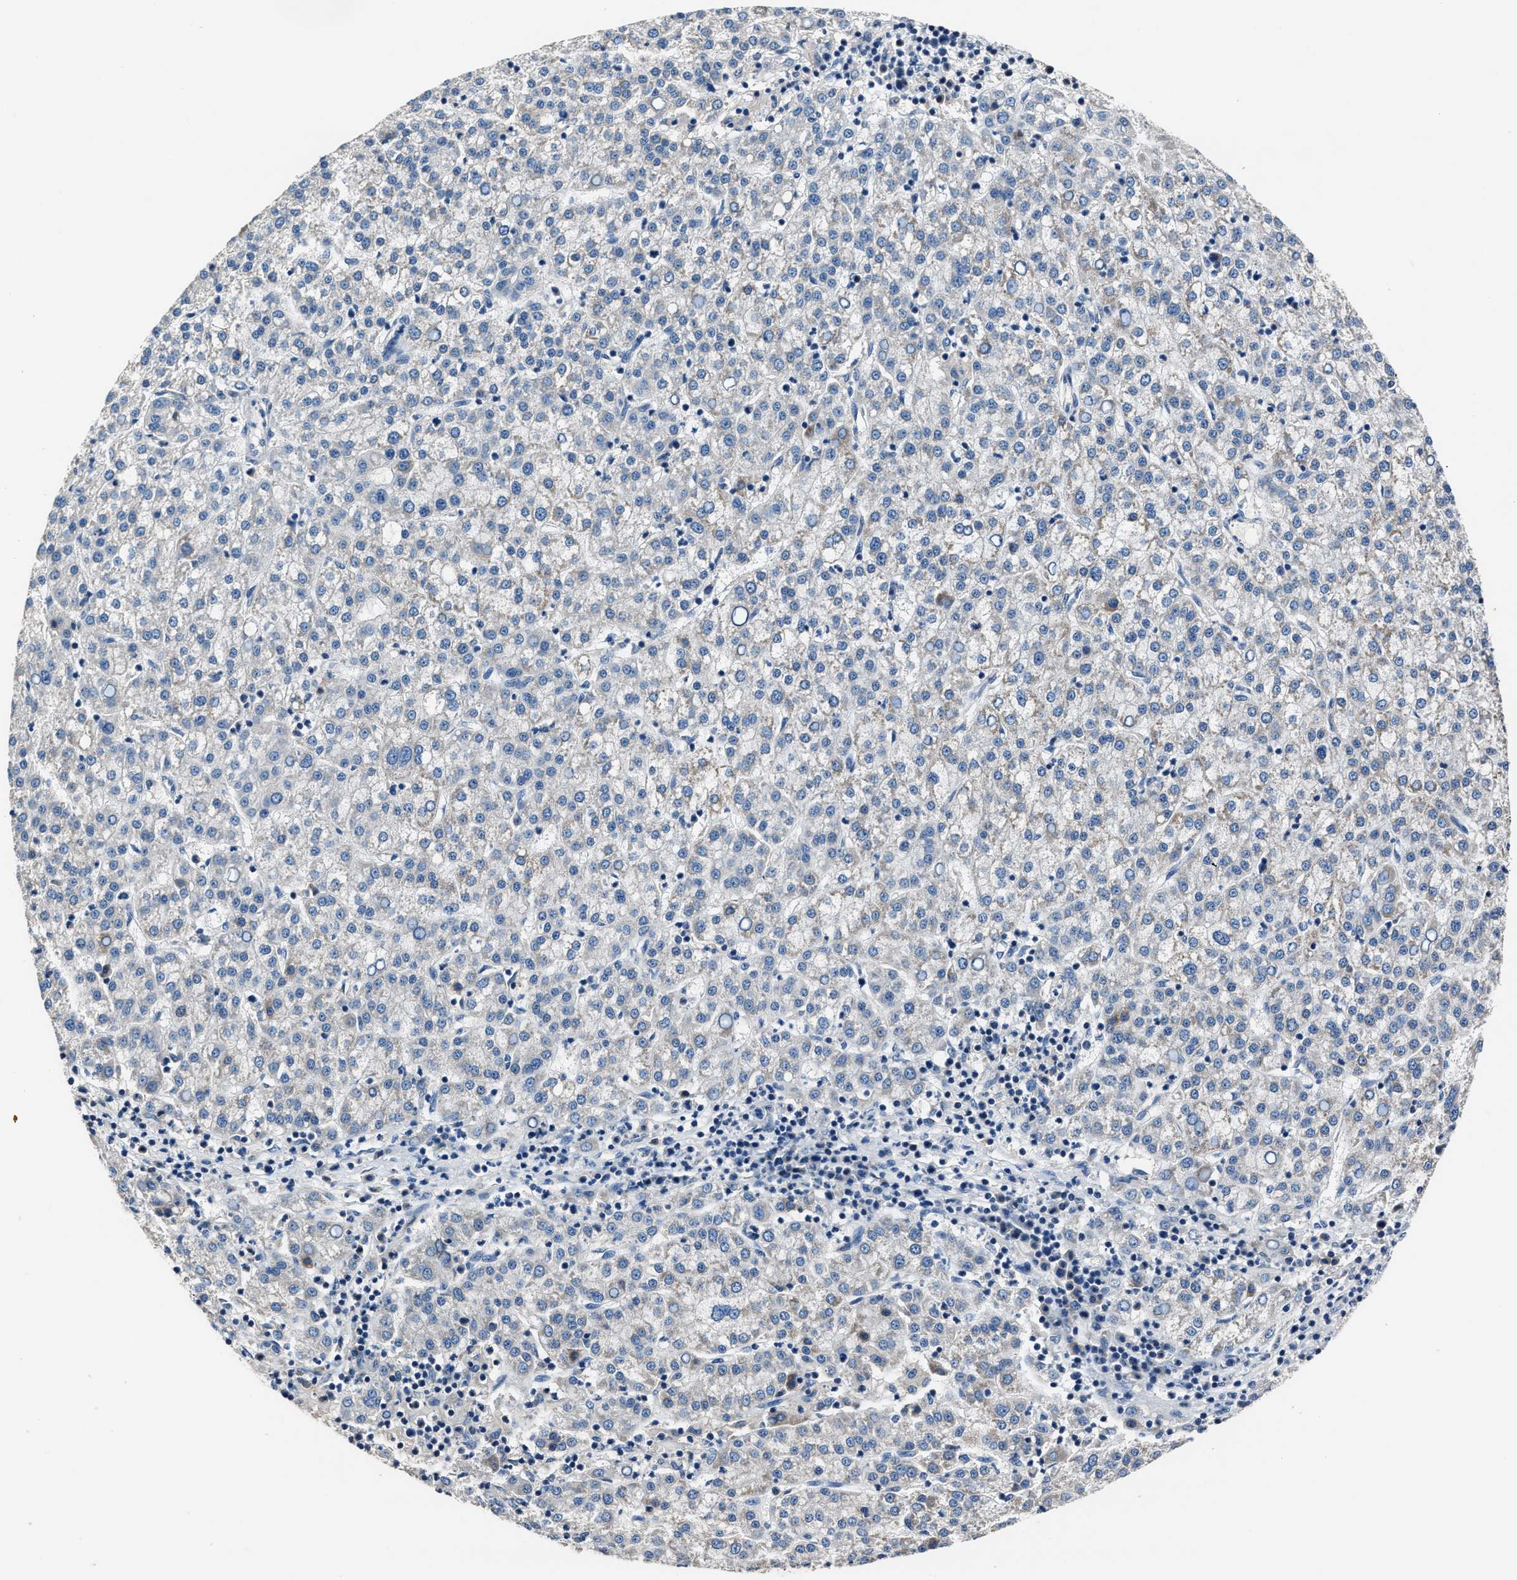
{"staining": {"intensity": "negative", "quantity": "none", "location": "none"}, "tissue": "liver cancer", "cell_type": "Tumor cells", "image_type": "cancer", "snomed": [{"axis": "morphology", "description": "Carcinoma, Hepatocellular, NOS"}, {"axis": "topography", "description": "Liver"}], "caption": "The photomicrograph demonstrates no staining of tumor cells in liver cancer (hepatocellular carcinoma). (DAB (3,3'-diaminobenzidine) immunohistochemistry with hematoxylin counter stain).", "gene": "DNAJC24", "patient": {"sex": "female", "age": 58}}